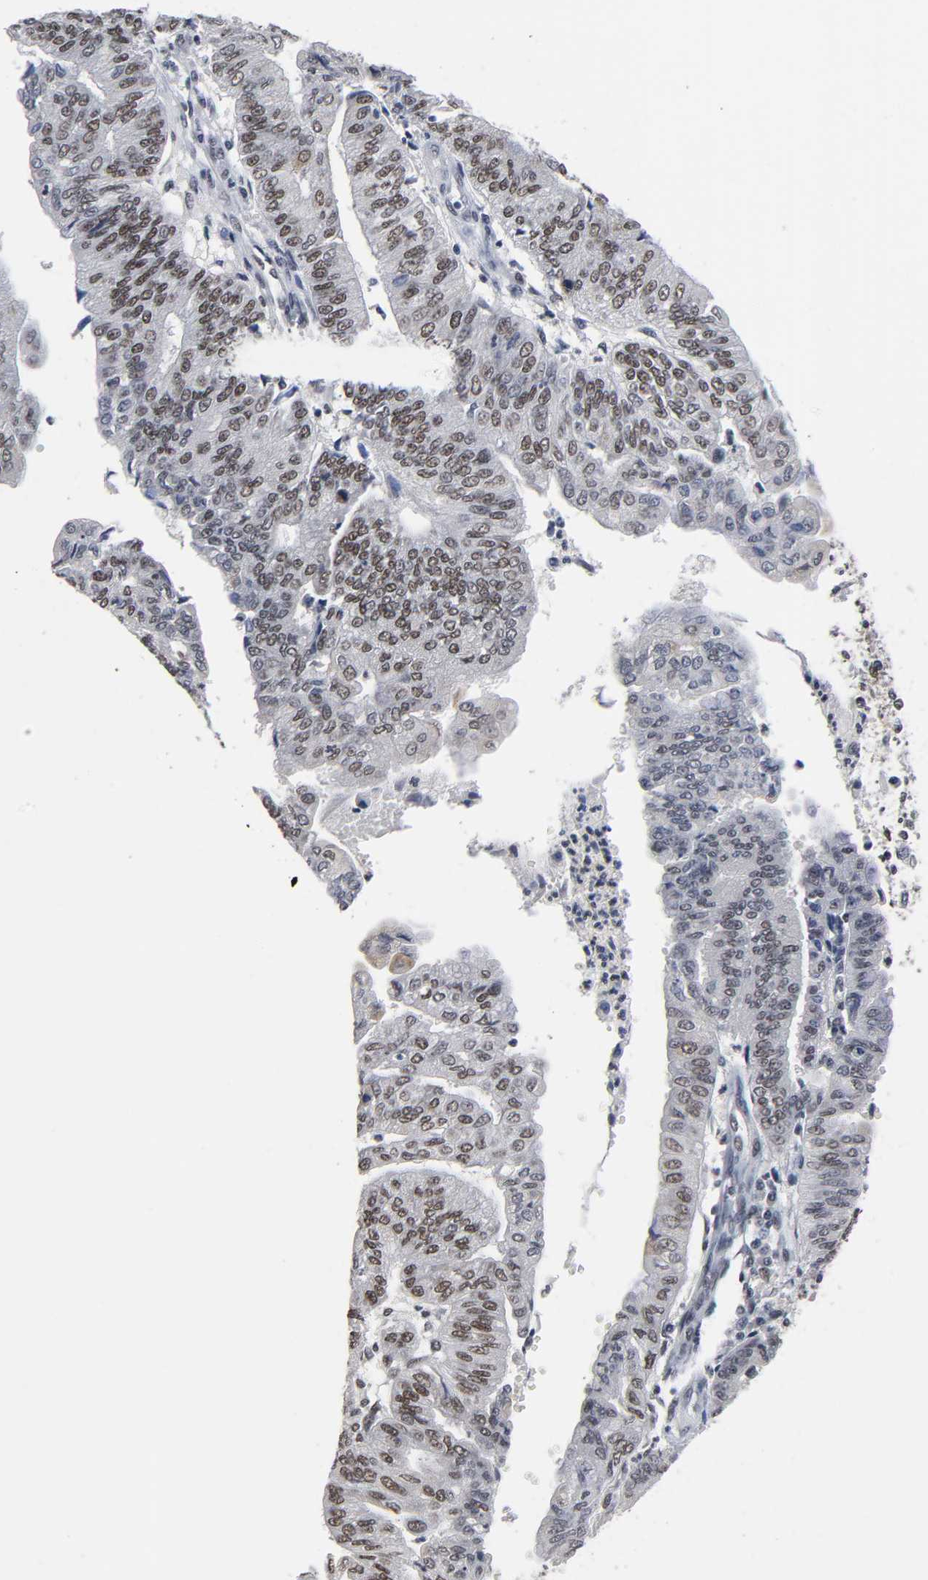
{"staining": {"intensity": "weak", "quantity": "25%-75%", "location": "nuclear"}, "tissue": "endometrial cancer", "cell_type": "Tumor cells", "image_type": "cancer", "snomed": [{"axis": "morphology", "description": "Adenocarcinoma, NOS"}, {"axis": "topography", "description": "Endometrium"}], "caption": "A brown stain labels weak nuclear positivity of a protein in adenocarcinoma (endometrial) tumor cells.", "gene": "TRIM33", "patient": {"sex": "female", "age": 59}}